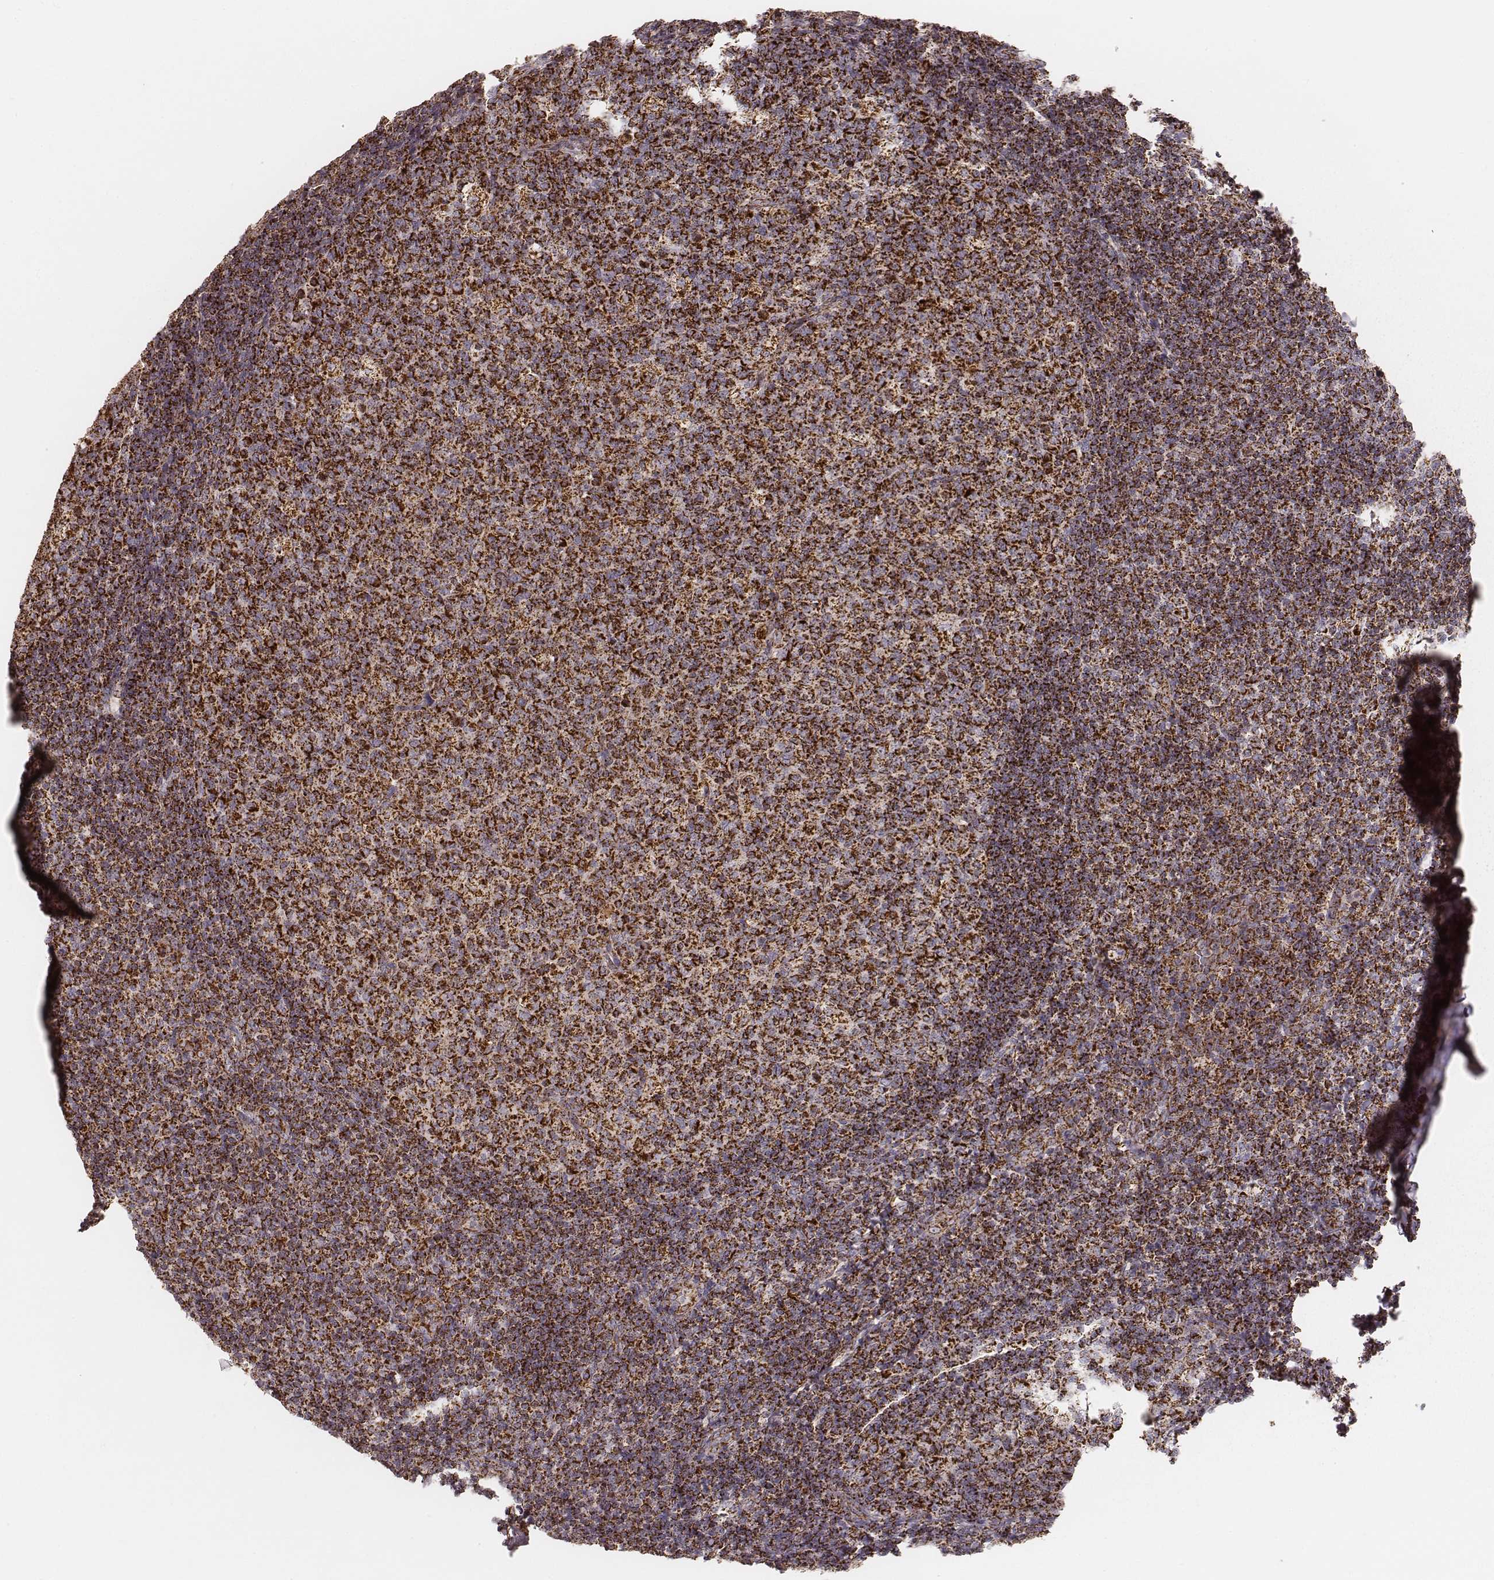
{"staining": {"intensity": "strong", "quantity": ">75%", "location": "cytoplasmic/membranous"}, "tissue": "tonsil", "cell_type": "Germinal center cells", "image_type": "normal", "snomed": [{"axis": "morphology", "description": "Normal tissue, NOS"}, {"axis": "topography", "description": "Tonsil"}], "caption": "Germinal center cells reveal high levels of strong cytoplasmic/membranous positivity in about >75% of cells in benign human tonsil.", "gene": "CS", "patient": {"sex": "male", "age": 17}}